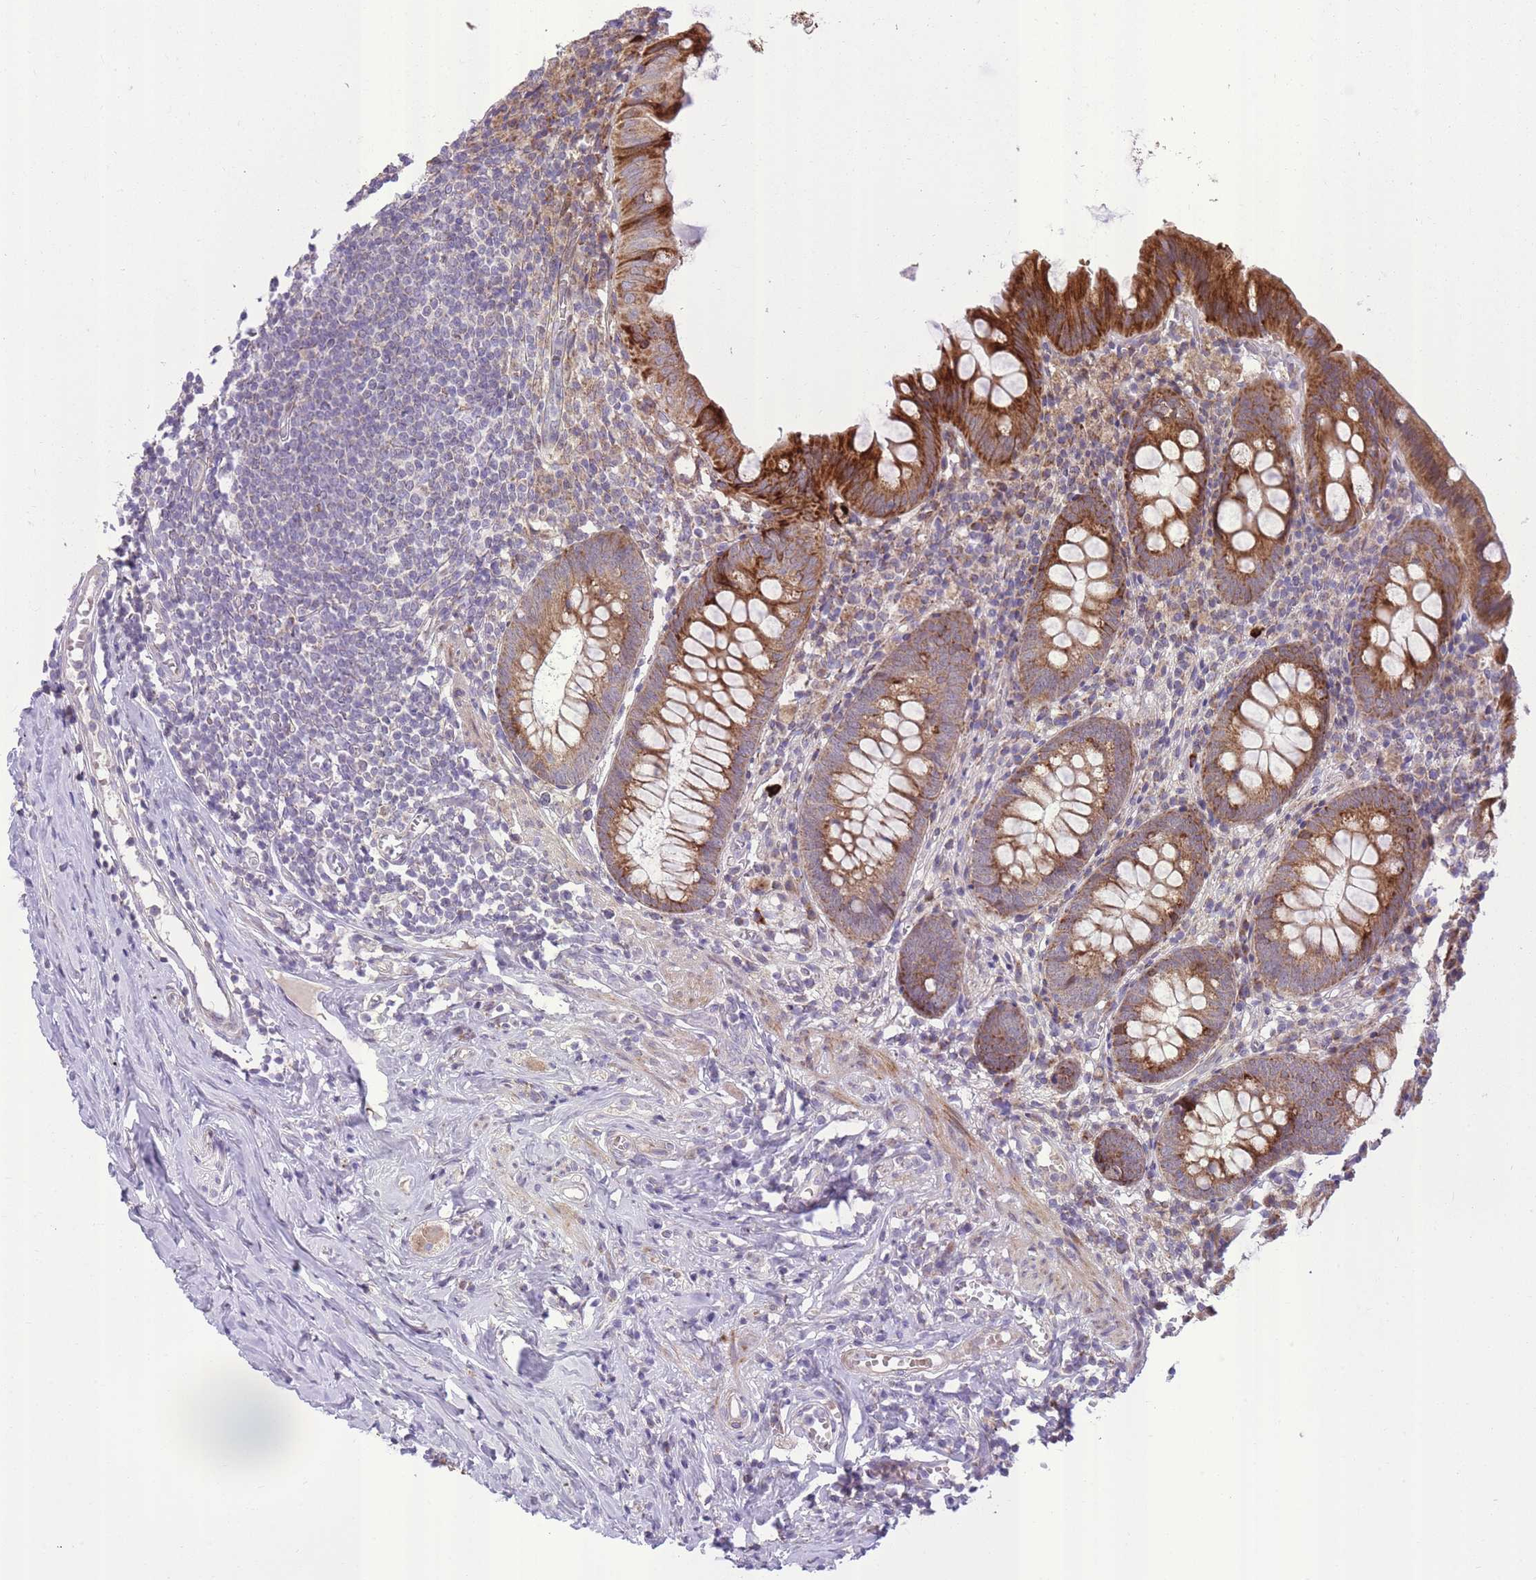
{"staining": {"intensity": "moderate", "quantity": ">75%", "location": "cytoplasmic/membranous"}, "tissue": "appendix", "cell_type": "Glandular cells", "image_type": "normal", "snomed": [{"axis": "morphology", "description": "Normal tissue, NOS"}, {"axis": "topography", "description": "Appendix"}], "caption": "The image demonstrates immunohistochemical staining of benign appendix. There is moderate cytoplasmic/membranous staining is identified in about >75% of glandular cells.", "gene": "SLC4A4", "patient": {"sex": "female", "age": 51}}